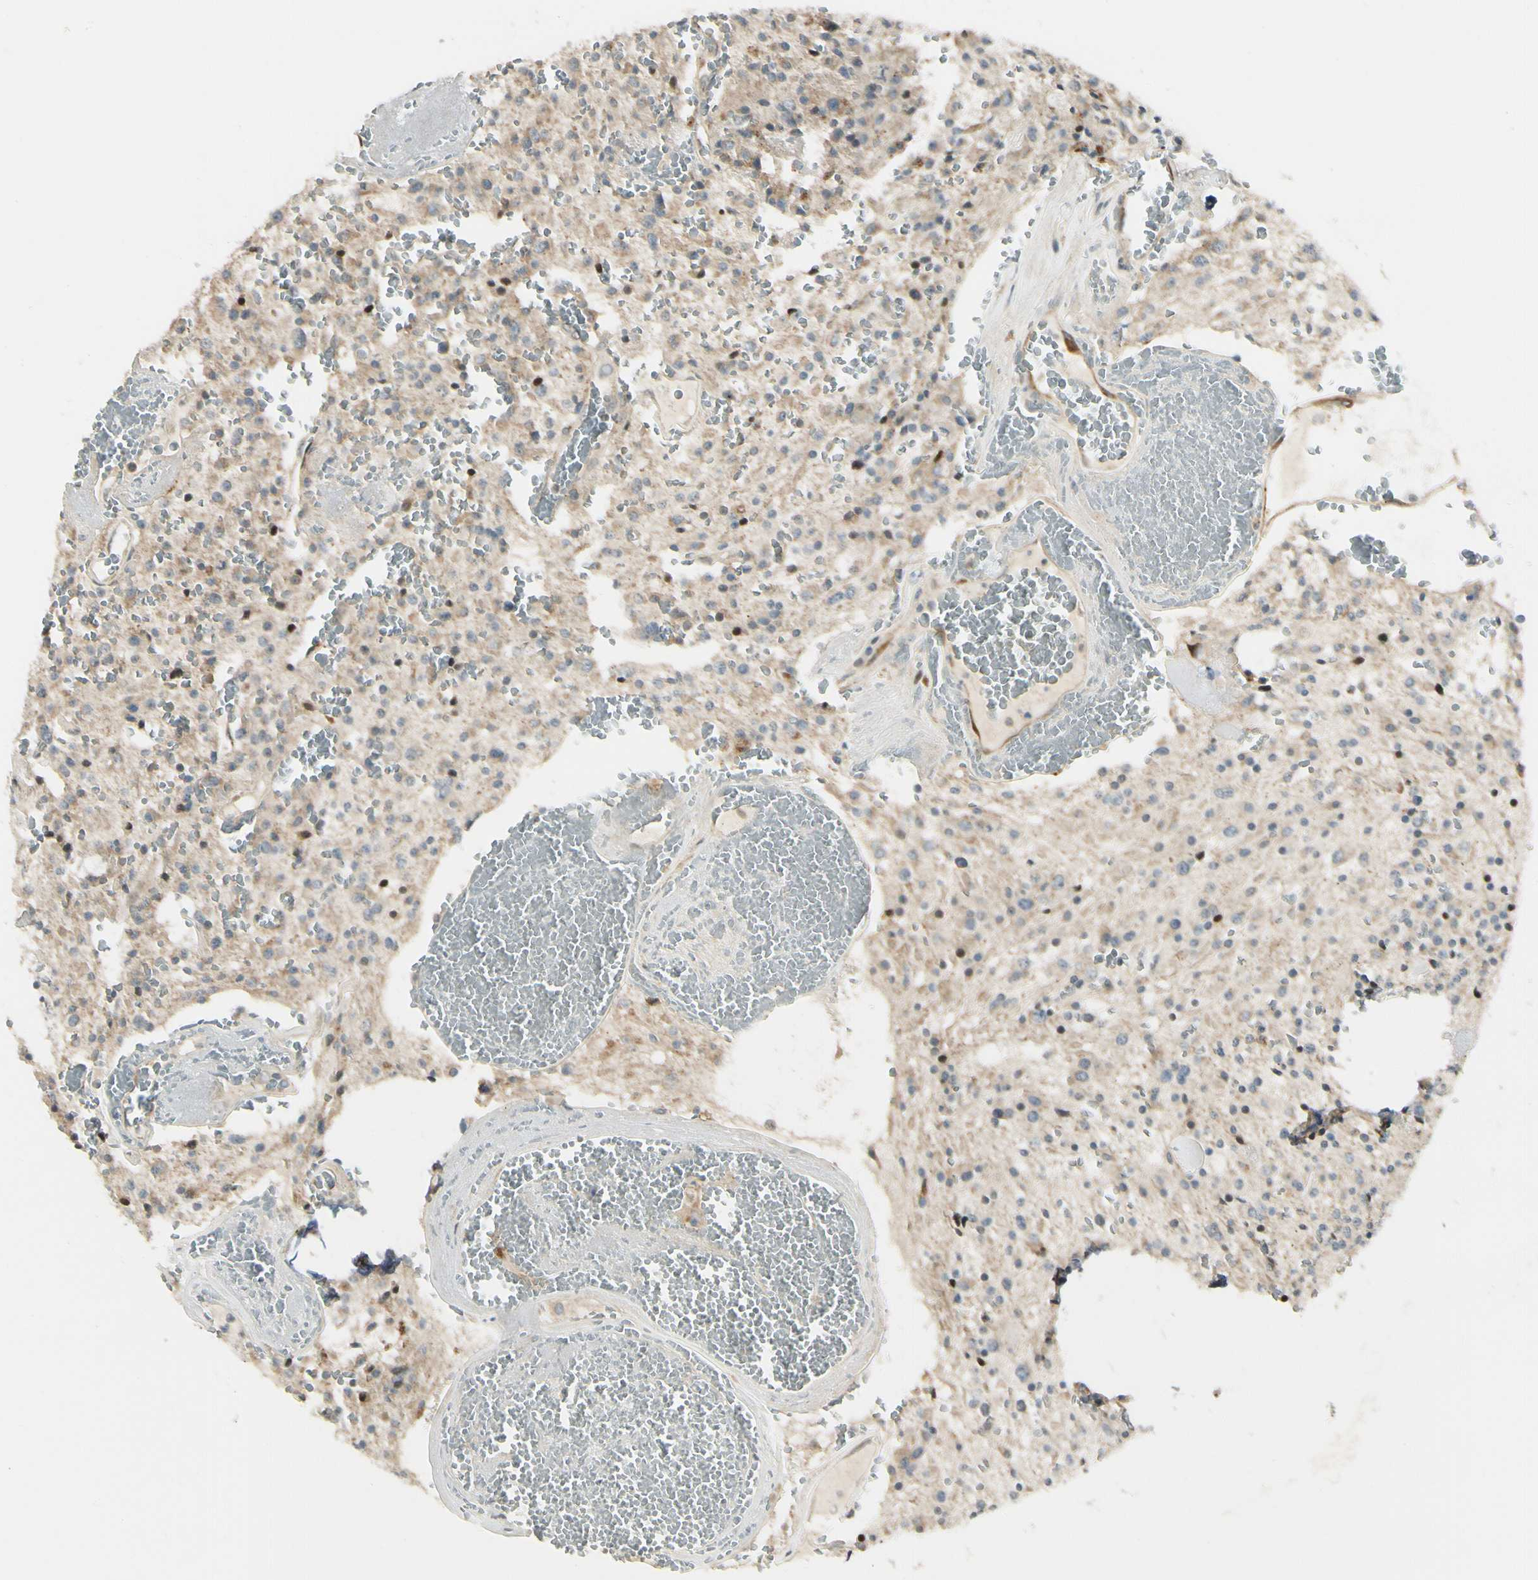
{"staining": {"intensity": "weak", "quantity": "25%-75%", "location": "cytoplasmic/membranous"}, "tissue": "glioma", "cell_type": "Tumor cells", "image_type": "cancer", "snomed": [{"axis": "morphology", "description": "Glioma, malignant, Low grade"}, {"axis": "topography", "description": "Brain"}], "caption": "Immunohistochemistry (DAB (3,3'-diaminobenzidine)) staining of human glioma displays weak cytoplasmic/membranous protein staining in approximately 25%-75% of tumor cells. The protein of interest is stained brown, and the nuclei are stained in blue (DAB (3,3'-diaminobenzidine) IHC with brightfield microscopy, high magnification).", "gene": "P4HA3", "patient": {"sex": "male", "age": 58}}